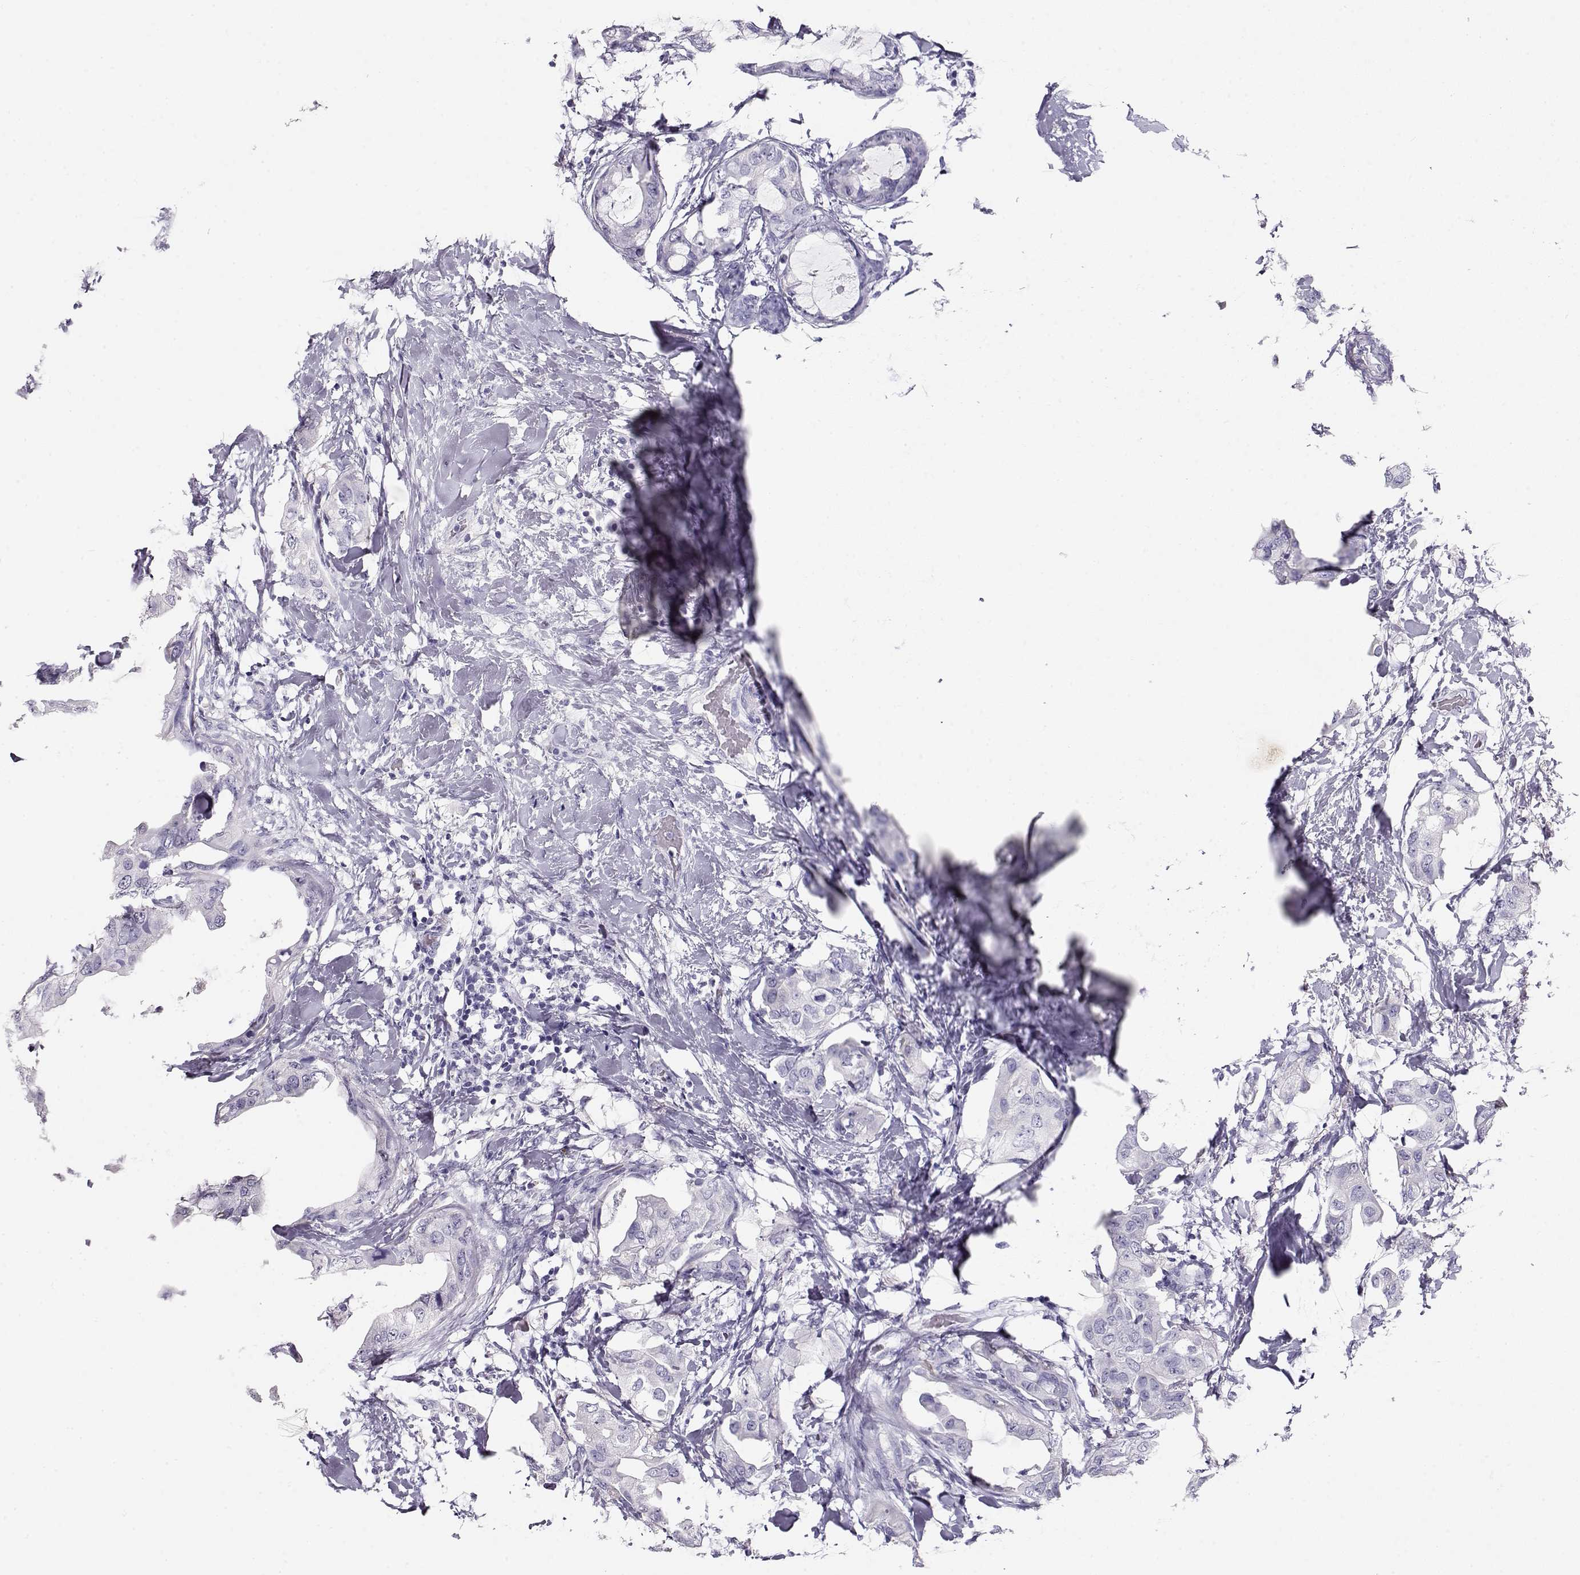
{"staining": {"intensity": "negative", "quantity": "none", "location": "none"}, "tissue": "breast cancer", "cell_type": "Tumor cells", "image_type": "cancer", "snomed": [{"axis": "morphology", "description": "Normal tissue, NOS"}, {"axis": "morphology", "description": "Duct carcinoma"}, {"axis": "topography", "description": "Breast"}], "caption": "DAB immunohistochemical staining of breast invasive ductal carcinoma displays no significant expression in tumor cells. Nuclei are stained in blue.", "gene": "CRX", "patient": {"sex": "female", "age": 40}}